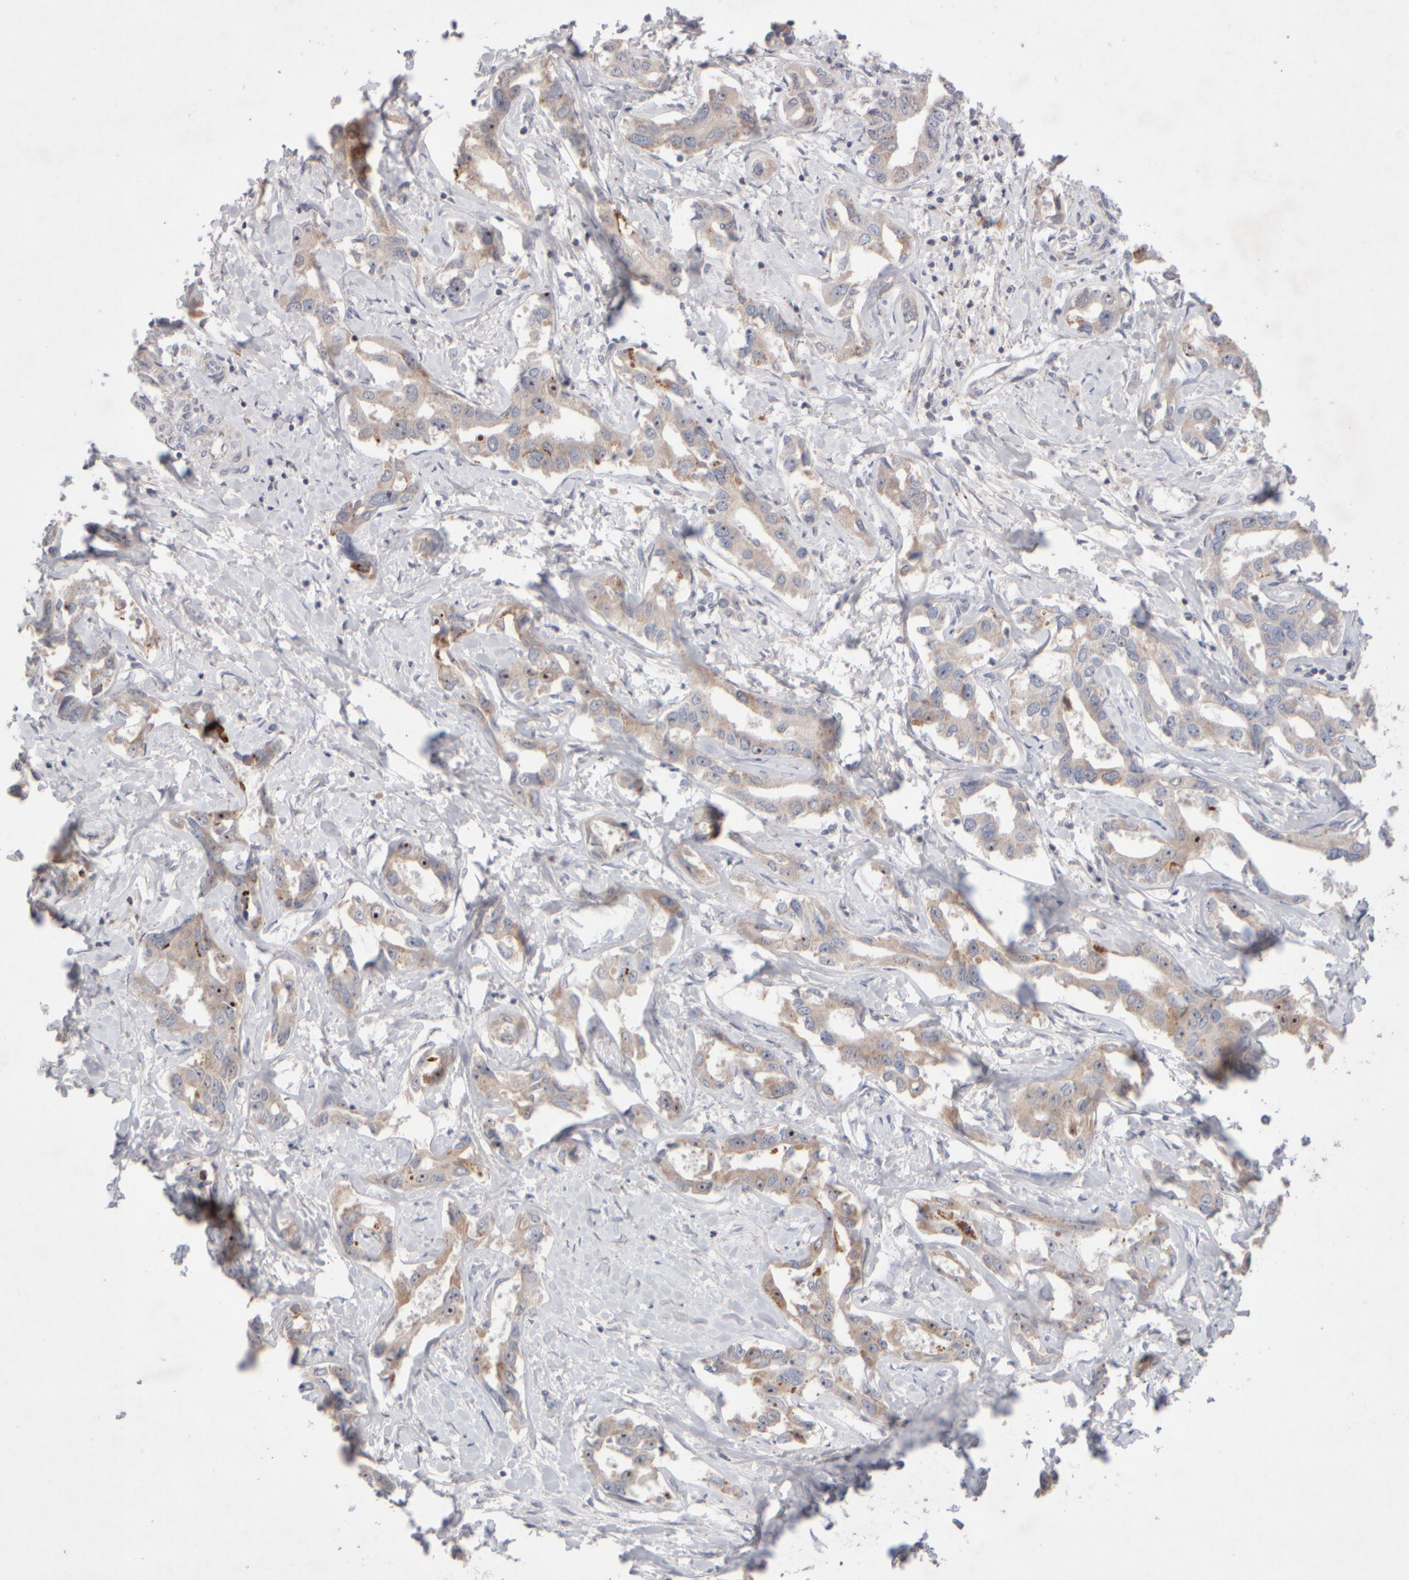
{"staining": {"intensity": "moderate", "quantity": ">75%", "location": "cytoplasmic/membranous,nuclear"}, "tissue": "liver cancer", "cell_type": "Tumor cells", "image_type": "cancer", "snomed": [{"axis": "morphology", "description": "Cholangiocarcinoma"}, {"axis": "topography", "description": "Liver"}], "caption": "Liver cancer tissue demonstrates moderate cytoplasmic/membranous and nuclear staining in about >75% of tumor cells, visualized by immunohistochemistry.", "gene": "CHADL", "patient": {"sex": "male", "age": 59}}